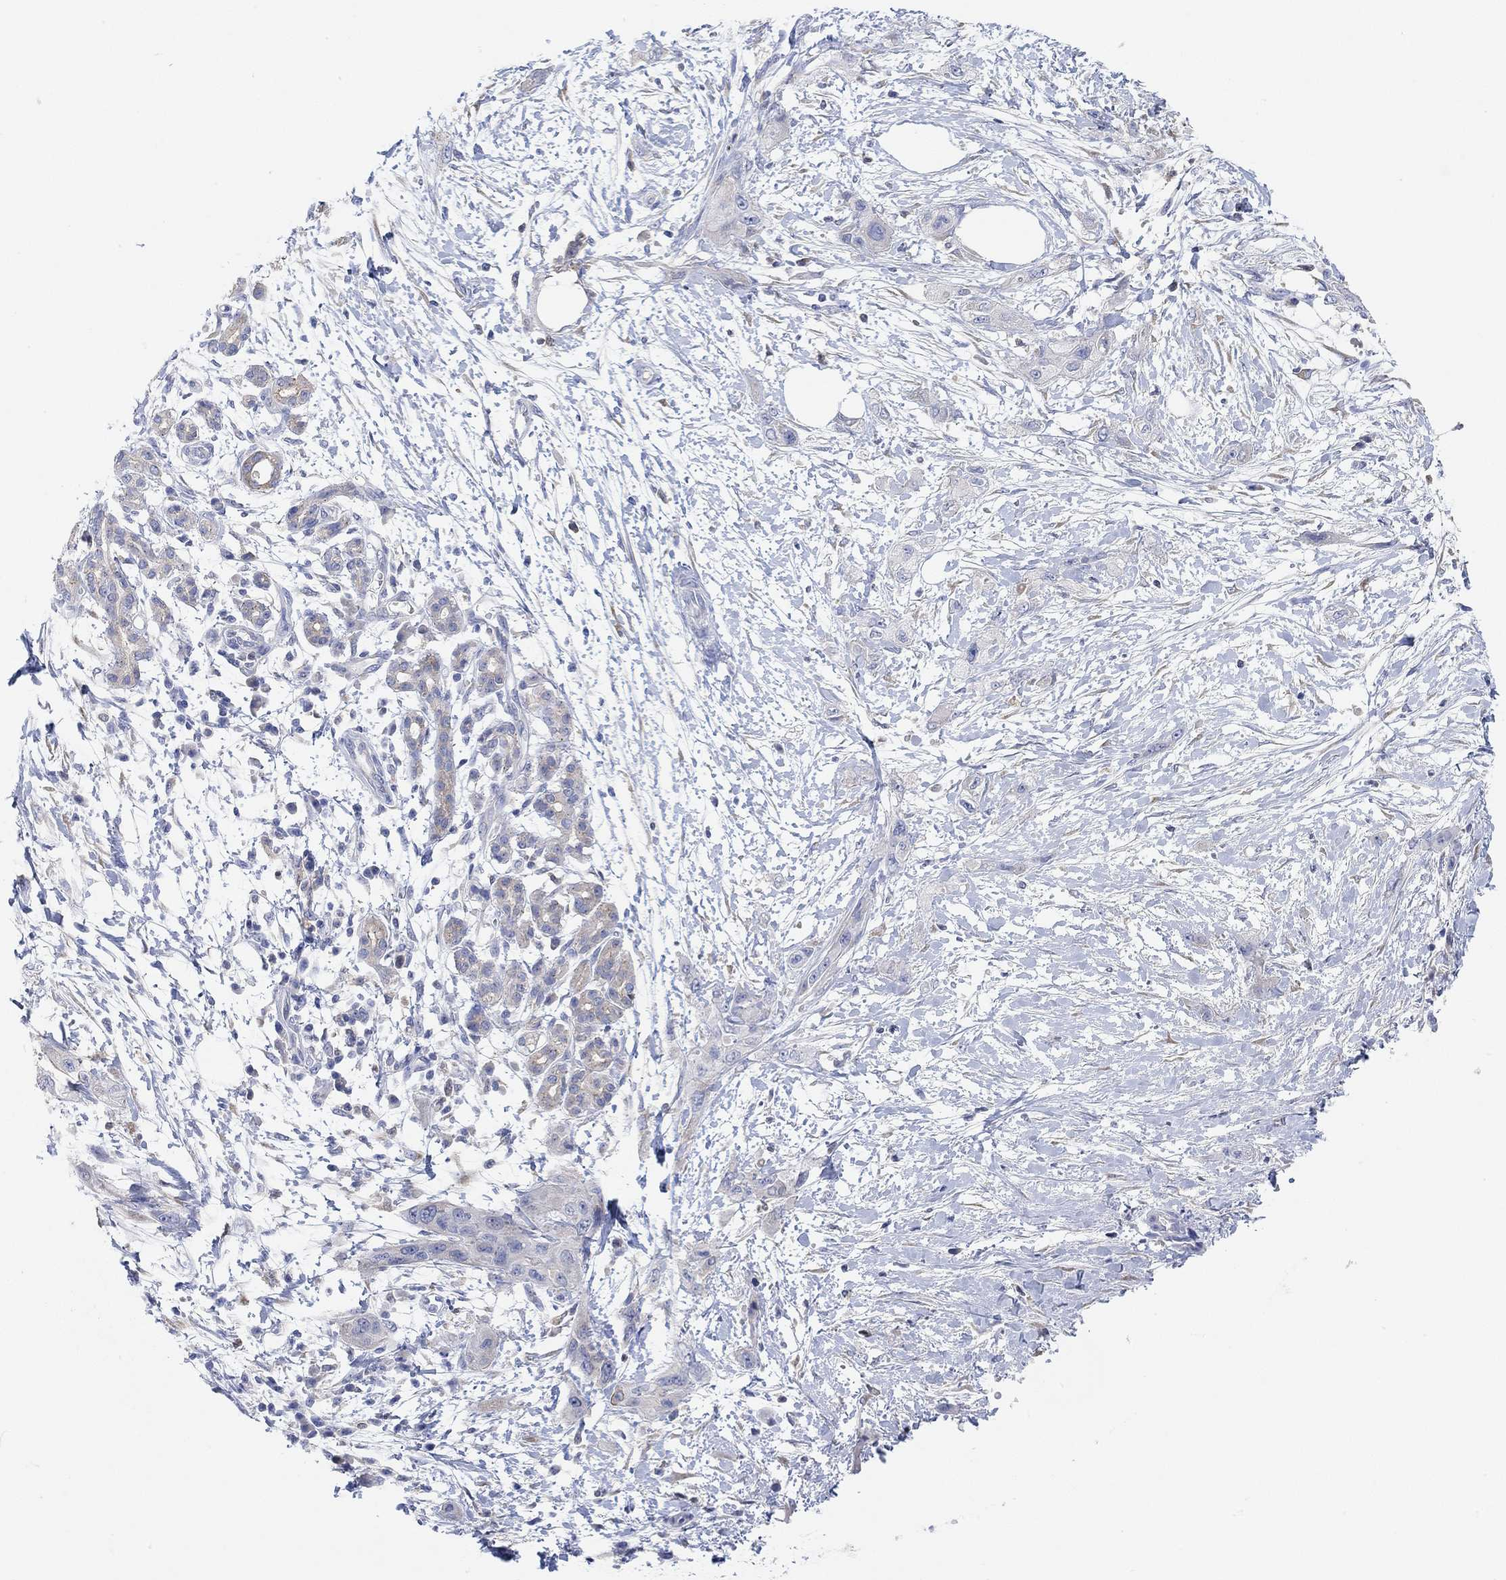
{"staining": {"intensity": "weak", "quantity": "<25%", "location": "cytoplasmic/membranous"}, "tissue": "pancreatic cancer", "cell_type": "Tumor cells", "image_type": "cancer", "snomed": [{"axis": "morphology", "description": "Adenocarcinoma, NOS"}, {"axis": "topography", "description": "Pancreas"}], "caption": "High power microscopy photomicrograph of an immunohistochemistry (IHC) micrograph of pancreatic adenocarcinoma, revealing no significant positivity in tumor cells. (DAB (3,3'-diaminobenzidine) IHC visualized using brightfield microscopy, high magnification).", "gene": "RGS1", "patient": {"sex": "male", "age": 72}}